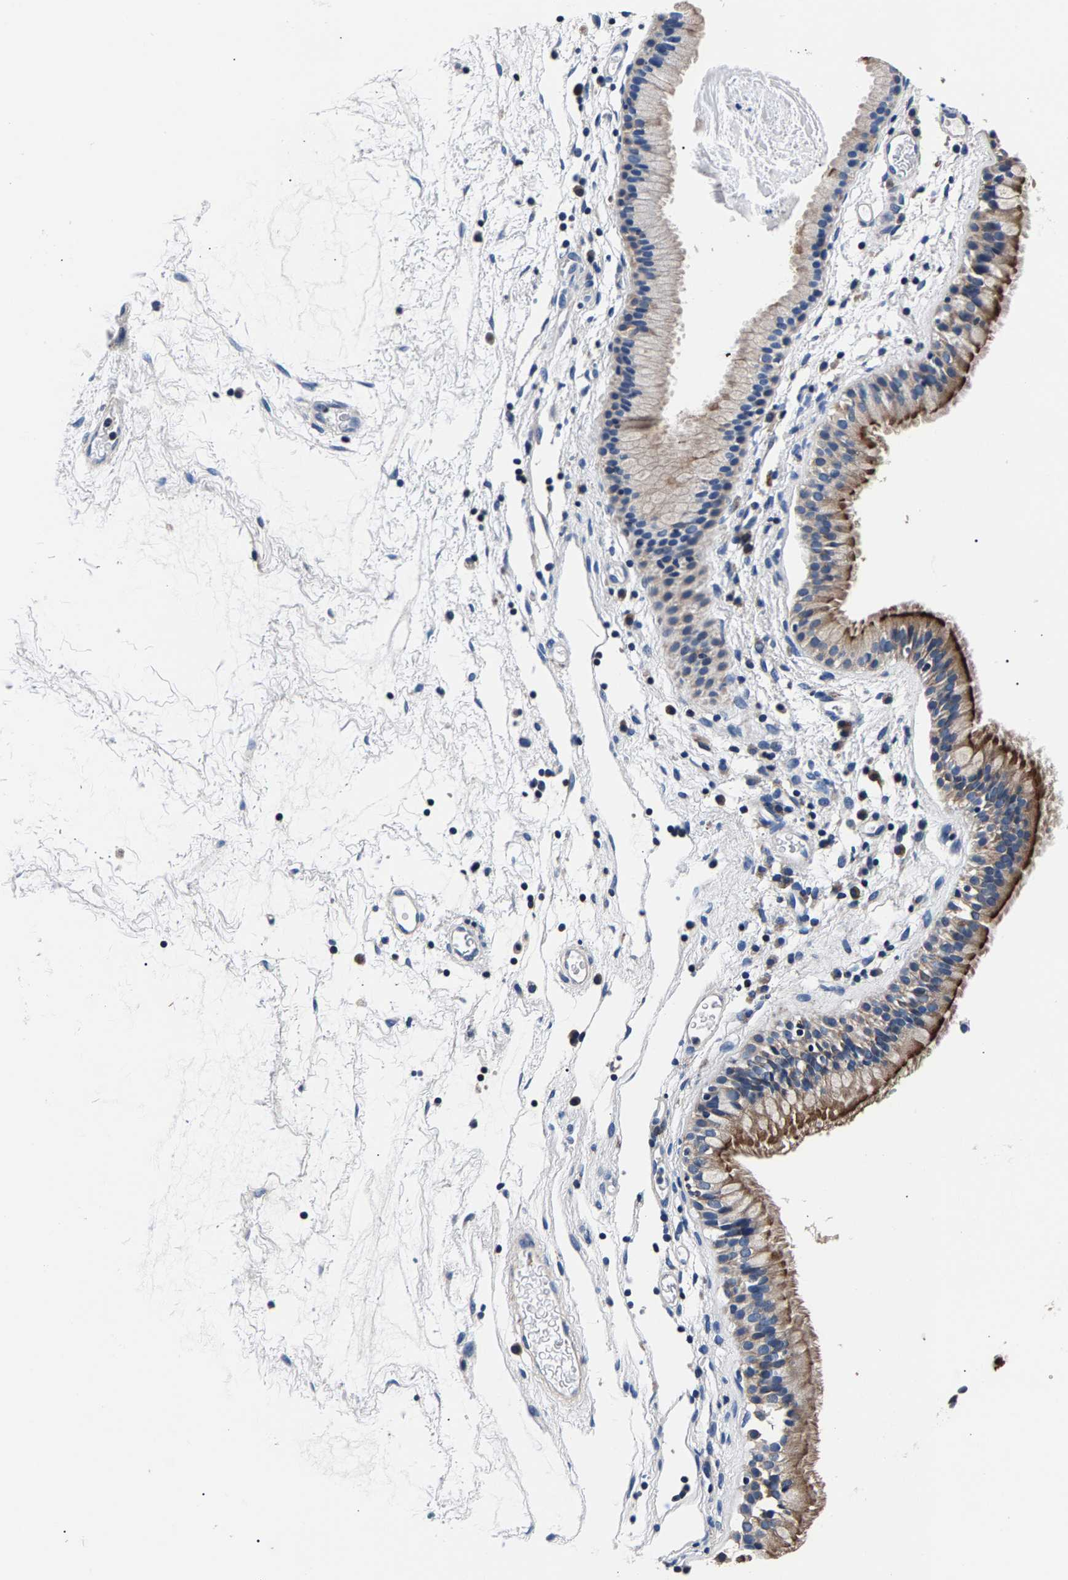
{"staining": {"intensity": "strong", "quantity": "25%-75%", "location": "cytoplasmic/membranous"}, "tissue": "nasopharynx", "cell_type": "Respiratory epithelial cells", "image_type": "normal", "snomed": [{"axis": "morphology", "description": "Normal tissue, NOS"}, {"axis": "morphology", "description": "Inflammation, NOS"}, {"axis": "topography", "description": "Nasopharynx"}], "caption": "Protein expression analysis of benign human nasopharynx reveals strong cytoplasmic/membranous staining in about 25%-75% of respiratory epithelial cells. The protein is shown in brown color, while the nuclei are stained blue.", "gene": "PHF24", "patient": {"sex": "male", "age": 48}}